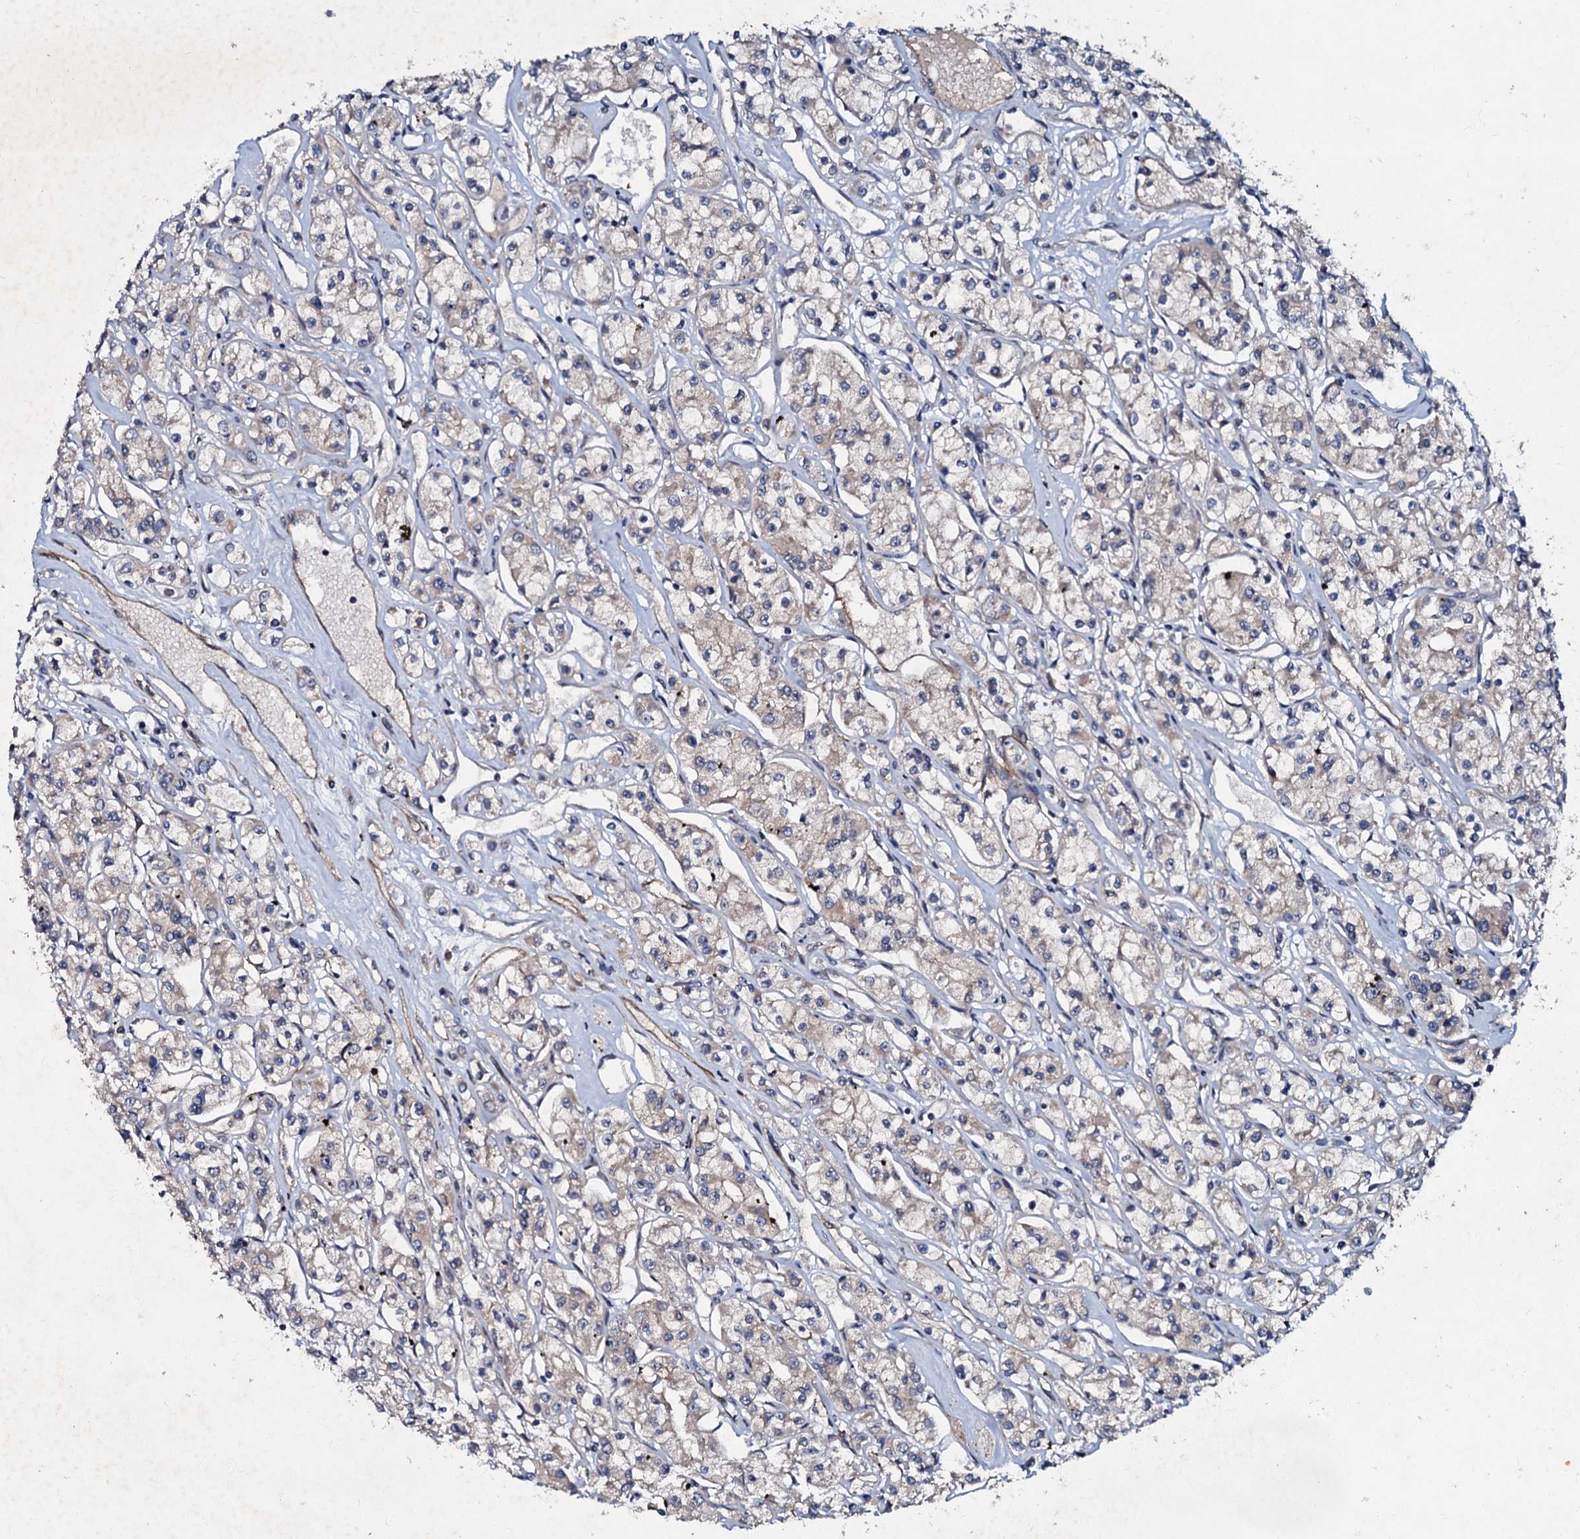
{"staining": {"intensity": "weak", "quantity": "25%-75%", "location": "cytoplasmic/membranous"}, "tissue": "renal cancer", "cell_type": "Tumor cells", "image_type": "cancer", "snomed": [{"axis": "morphology", "description": "Adenocarcinoma, NOS"}, {"axis": "topography", "description": "Kidney"}], "caption": "Protein expression analysis of adenocarcinoma (renal) exhibits weak cytoplasmic/membranous positivity in approximately 25%-75% of tumor cells.", "gene": "MANSC4", "patient": {"sex": "female", "age": 59}}